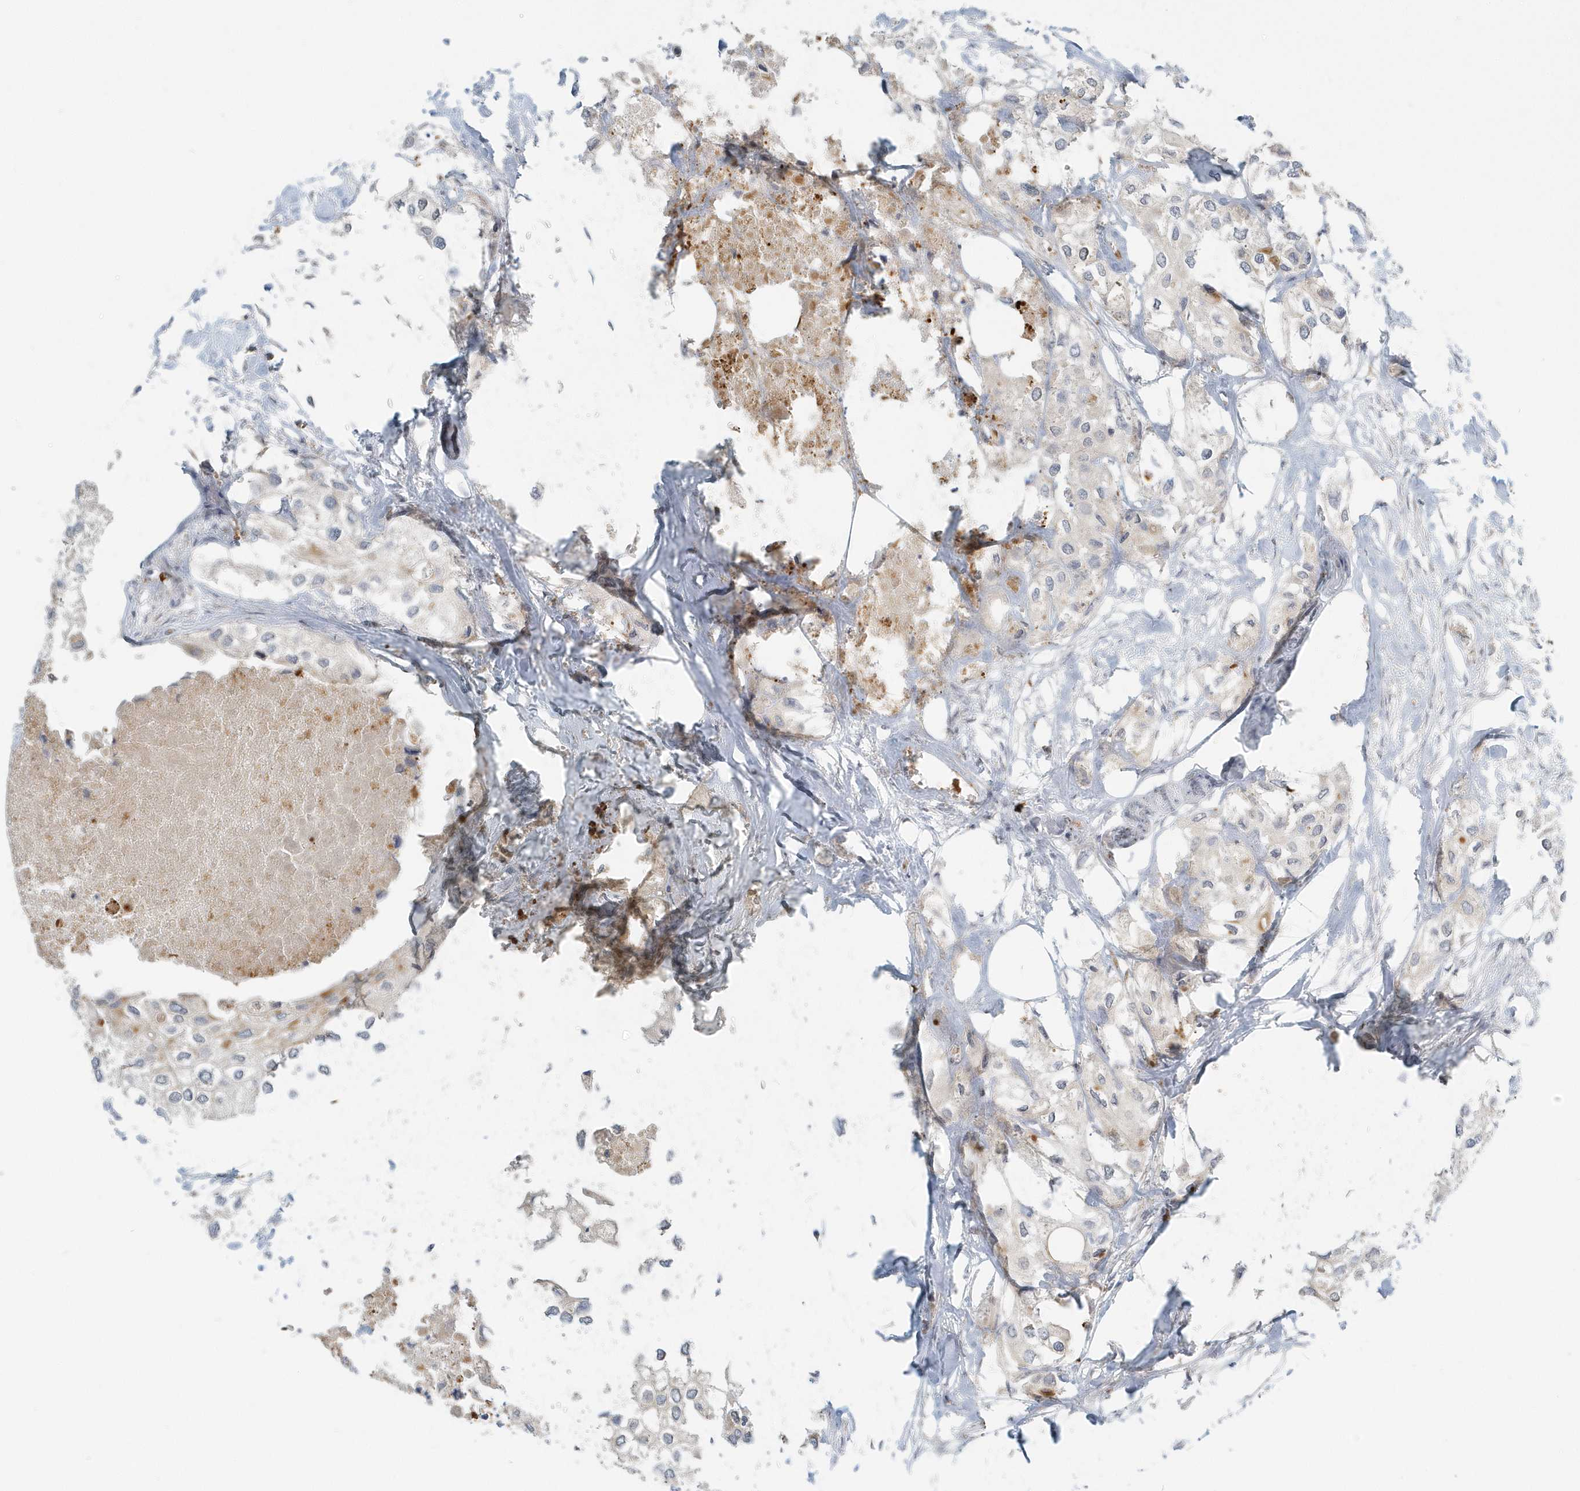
{"staining": {"intensity": "negative", "quantity": "none", "location": "none"}, "tissue": "urothelial cancer", "cell_type": "Tumor cells", "image_type": "cancer", "snomed": [{"axis": "morphology", "description": "Urothelial carcinoma, High grade"}, {"axis": "topography", "description": "Urinary bladder"}], "caption": "Urothelial cancer was stained to show a protein in brown. There is no significant positivity in tumor cells. The staining is performed using DAB (3,3'-diaminobenzidine) brown chromogen with nuclei counter-stained in using hematoxylin.", "gene": "NAPB", "patient": {"sex": "male", "age": 64}}